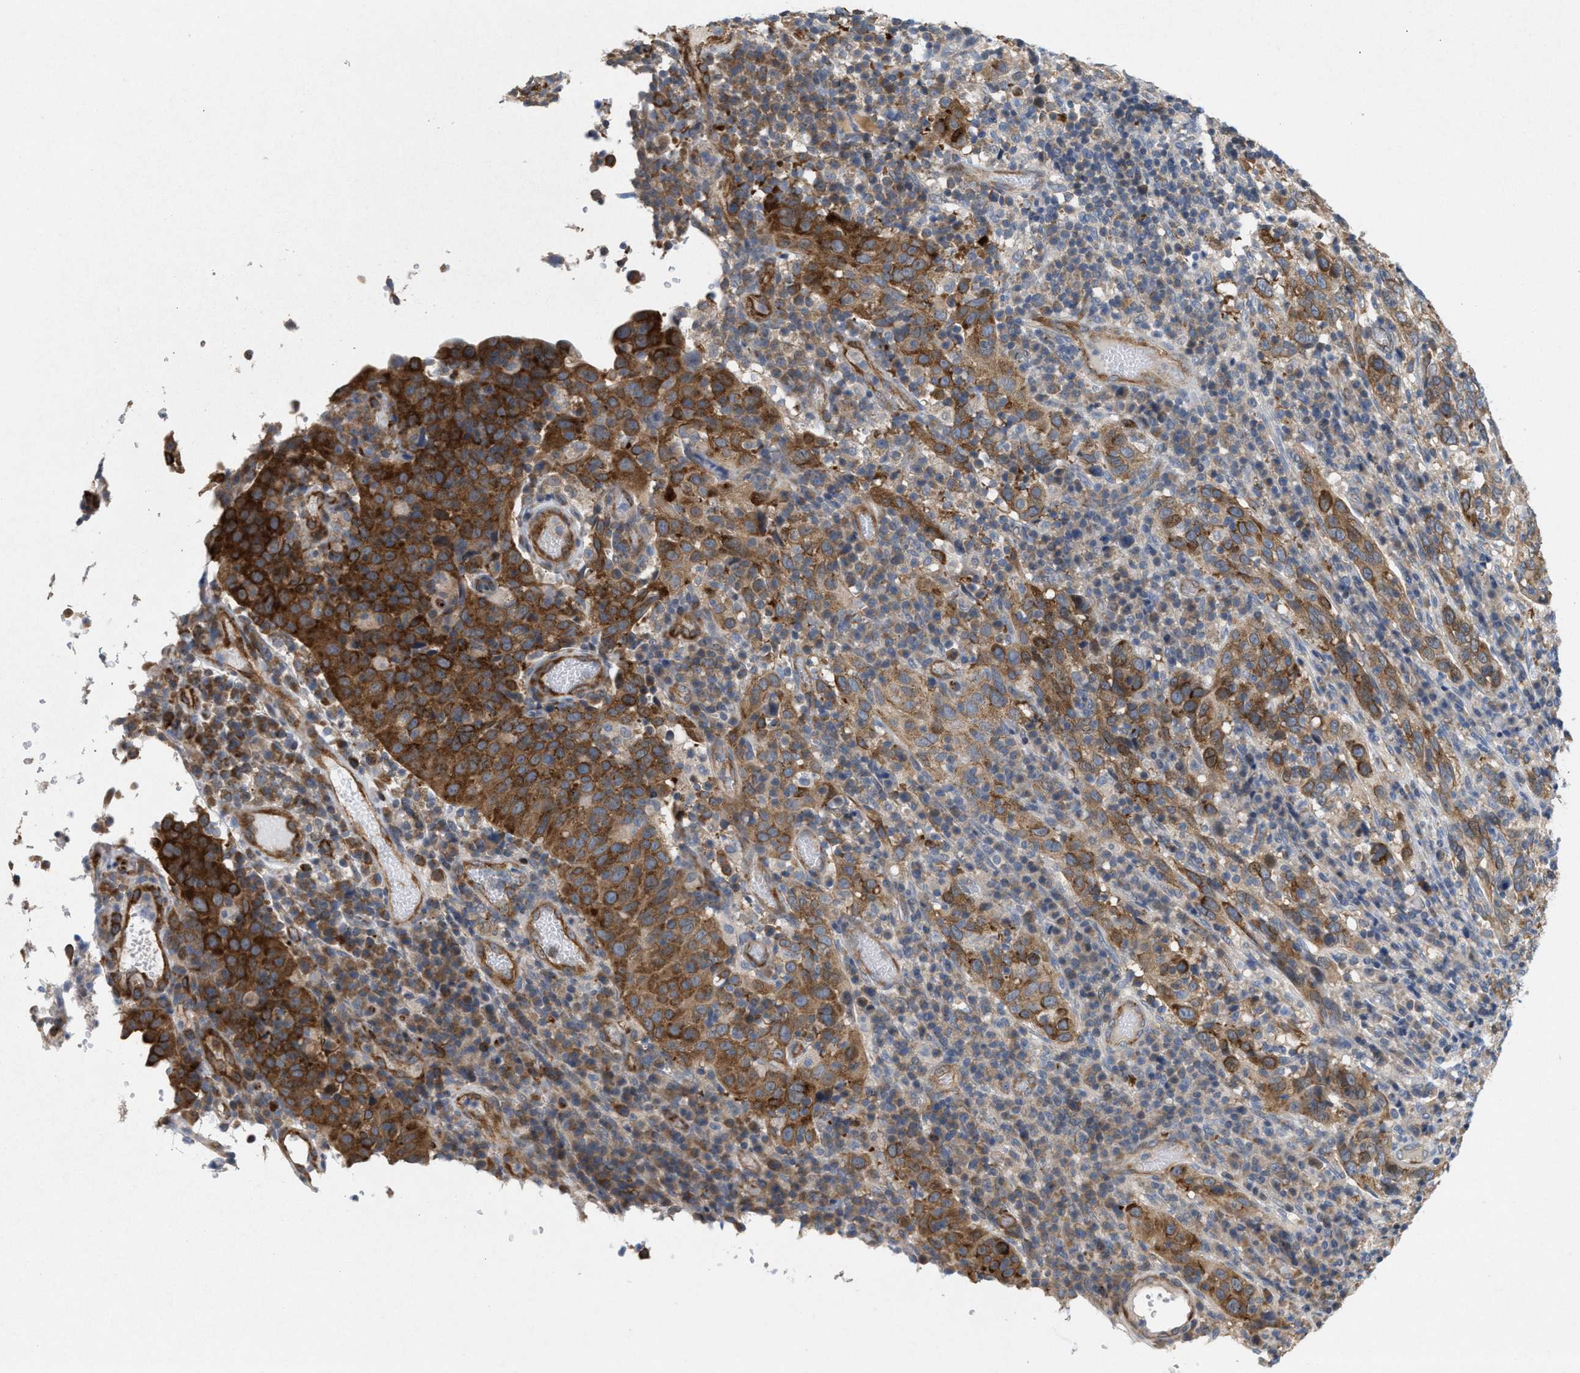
{"staining": {"intensity": "strong", "quantity": ">75%", "location": "cytoplasmic/membranous"}, "tissue": "cervical cancer", "cell_type": "Tumor cells", "image_type": "cancer", "snomed": [{"axis": "morphology", "description": "Squamous cell carcinoma, NOS"}, {"axis": "topography", "description": "Cervix"}], "caption": "An image of cervical squamous cell carcinoma stained for a protein displays strong cytoplasmic/membranous brown staining in tumor cells. (Brightfield microscopy of DAB IHC at high magnification).", "gene": "UBAP2", "patient": {"sex": "female", "age": 46}}